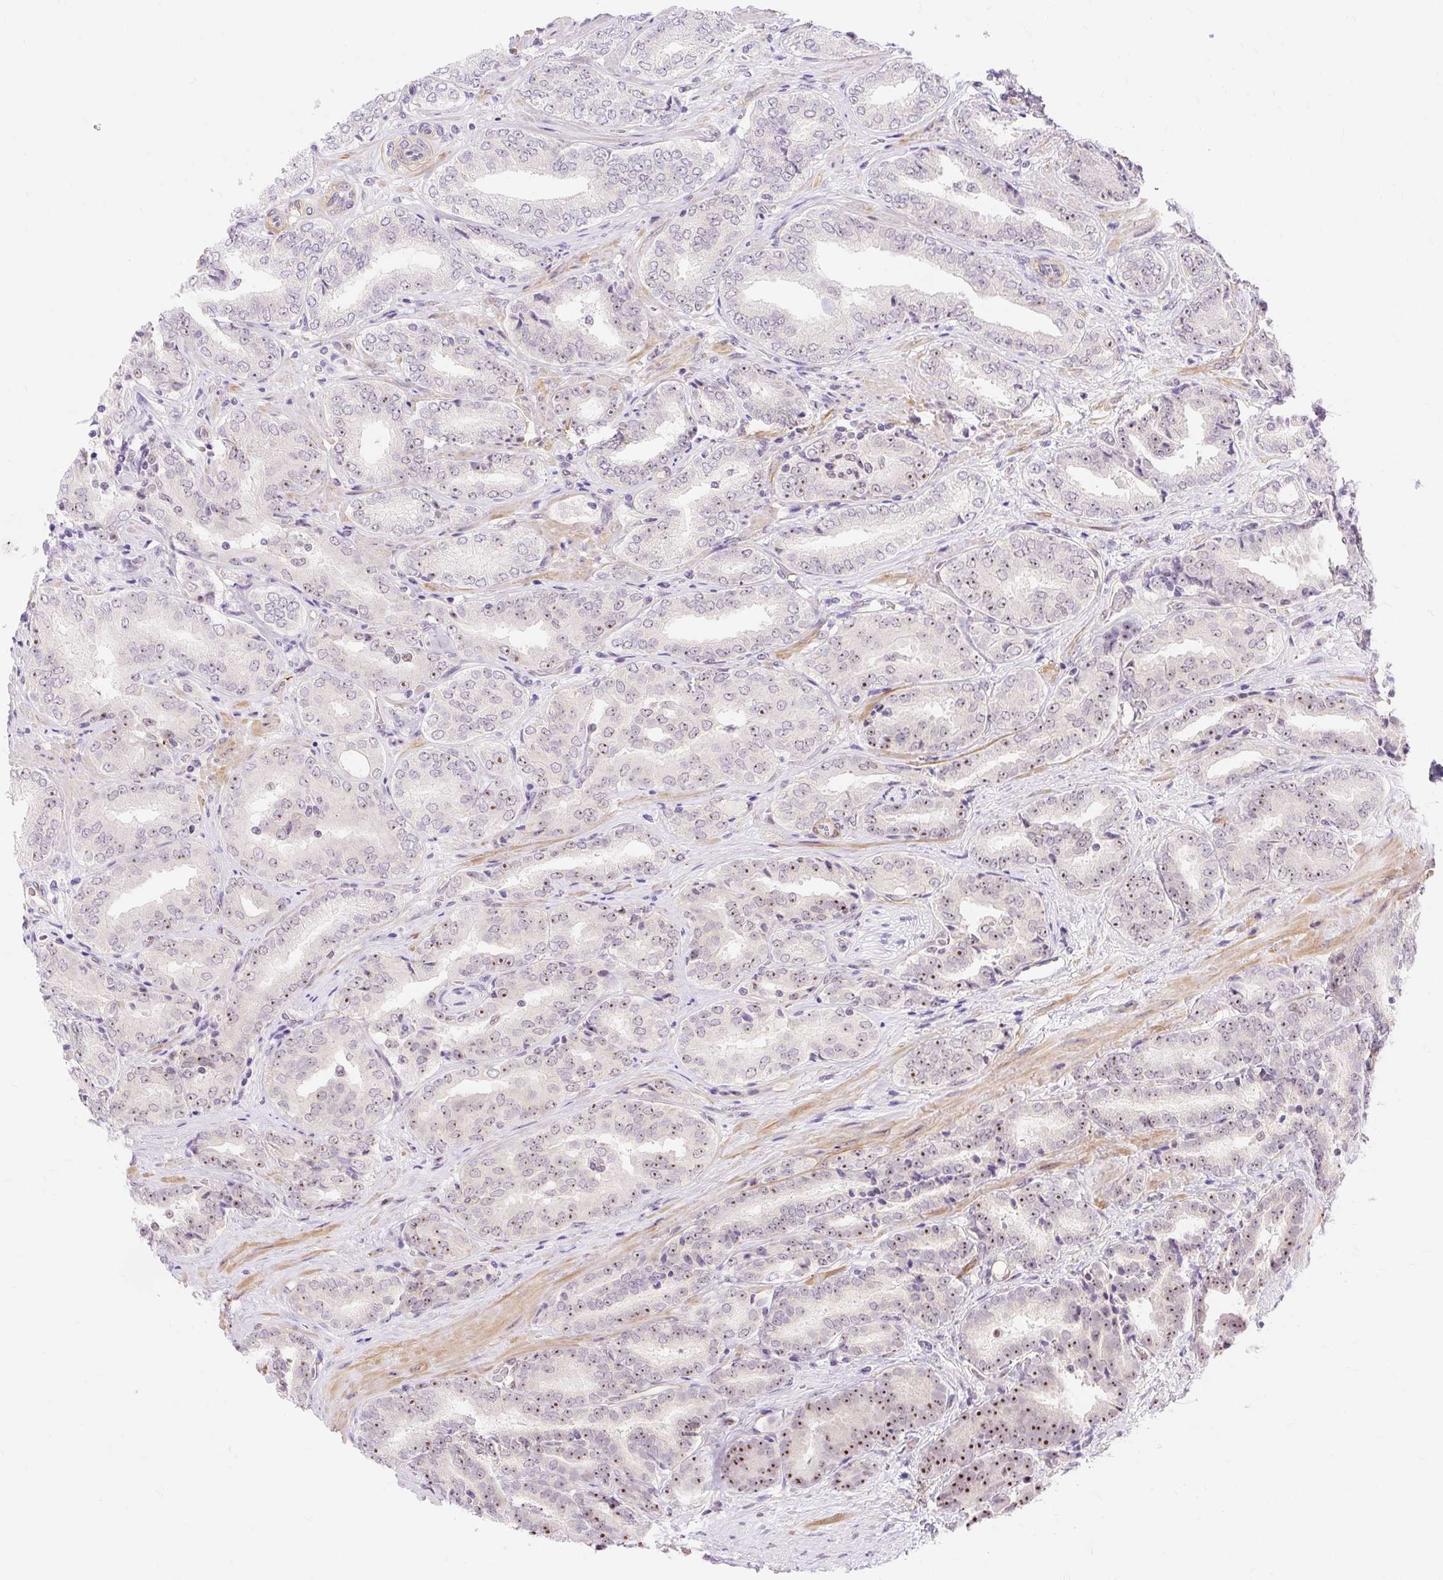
{"staining": {"intensity": "moderate", "quantity": "25%-75%", "location": "nuclear"}, "tissue": "prostate cancer", "cell_type": "Tumor cells", "image_type": "cancer", "snomed": [{"axis": "morphology", "description": "Adenocarcinoma, High grade"}, {"axis": "topography", "description": "Prostate"}], "caption": "This is a micrograph of IHC staining of high-grade adenocarcinoma (prostate), which shows moderate positivity in the nuclear of tumor cells.", "gene": "OBP2A", "patient": {"sex": "male", "age": 72}}